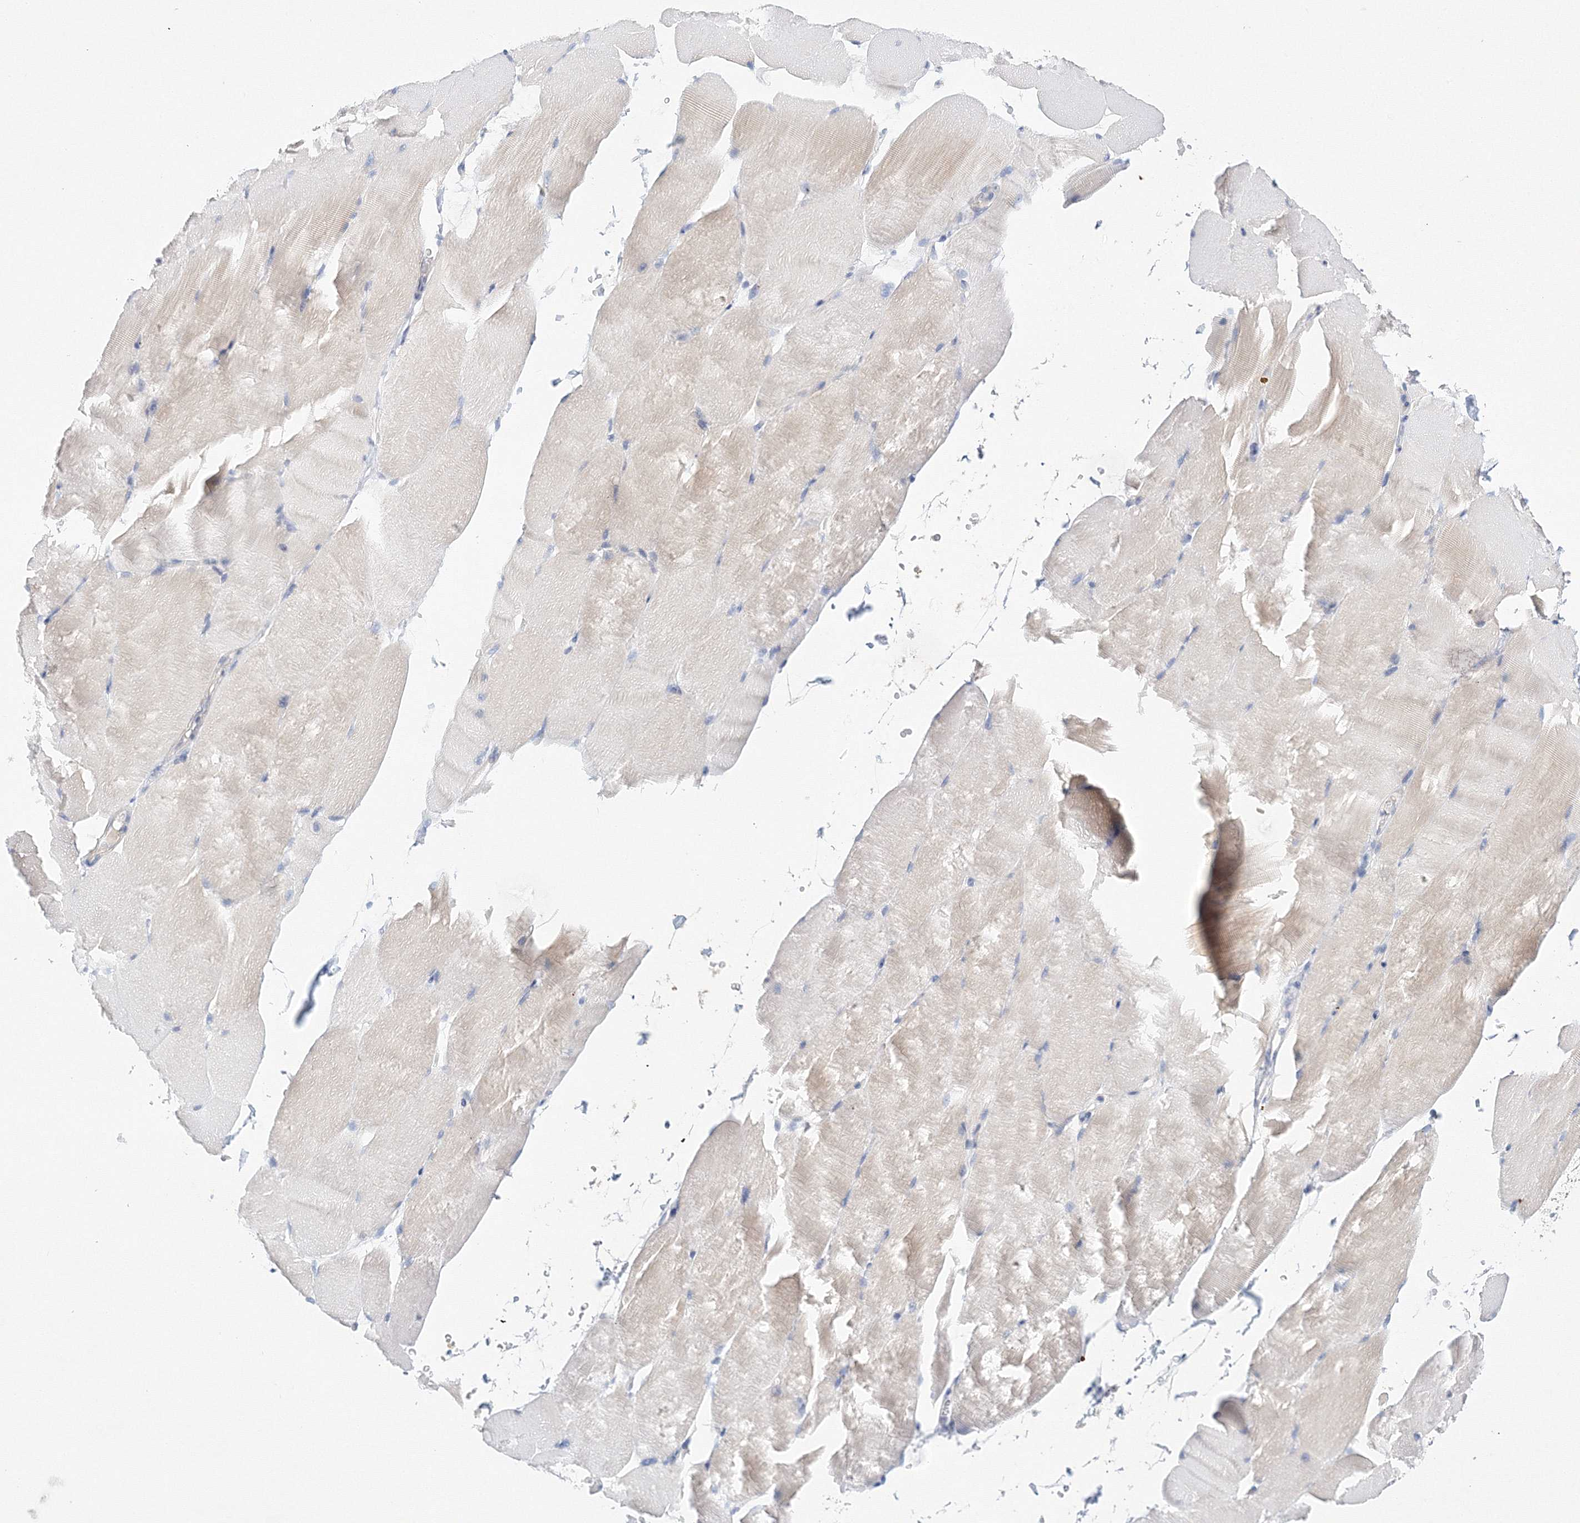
{"staining": {"intensity": "negative", "quantity": "none", "location": "none"}, "tissue": "skeletal muscle", "cell_type": "Myocytes", "image_type": "normal", "snomed": [{"axis": "morphology", "description": "Normal tissue, NOS"}, {"axis": "topography", "description": "Skeletal muscle"}, {"axis": "topography", "description": "Parathyroid gland"}], "caption": "Immunohistochemical staining of unremarkable skeletal muscle reveals no significant expression in myocytes. (Stains: DAB immunohistochemistry (IHC) with hematoxylin counter stain, Microscopy: brightfield microscopy at high magnification).", "gene": "LRRIQ4", "patient": {"sex": "female", "age": 37}}